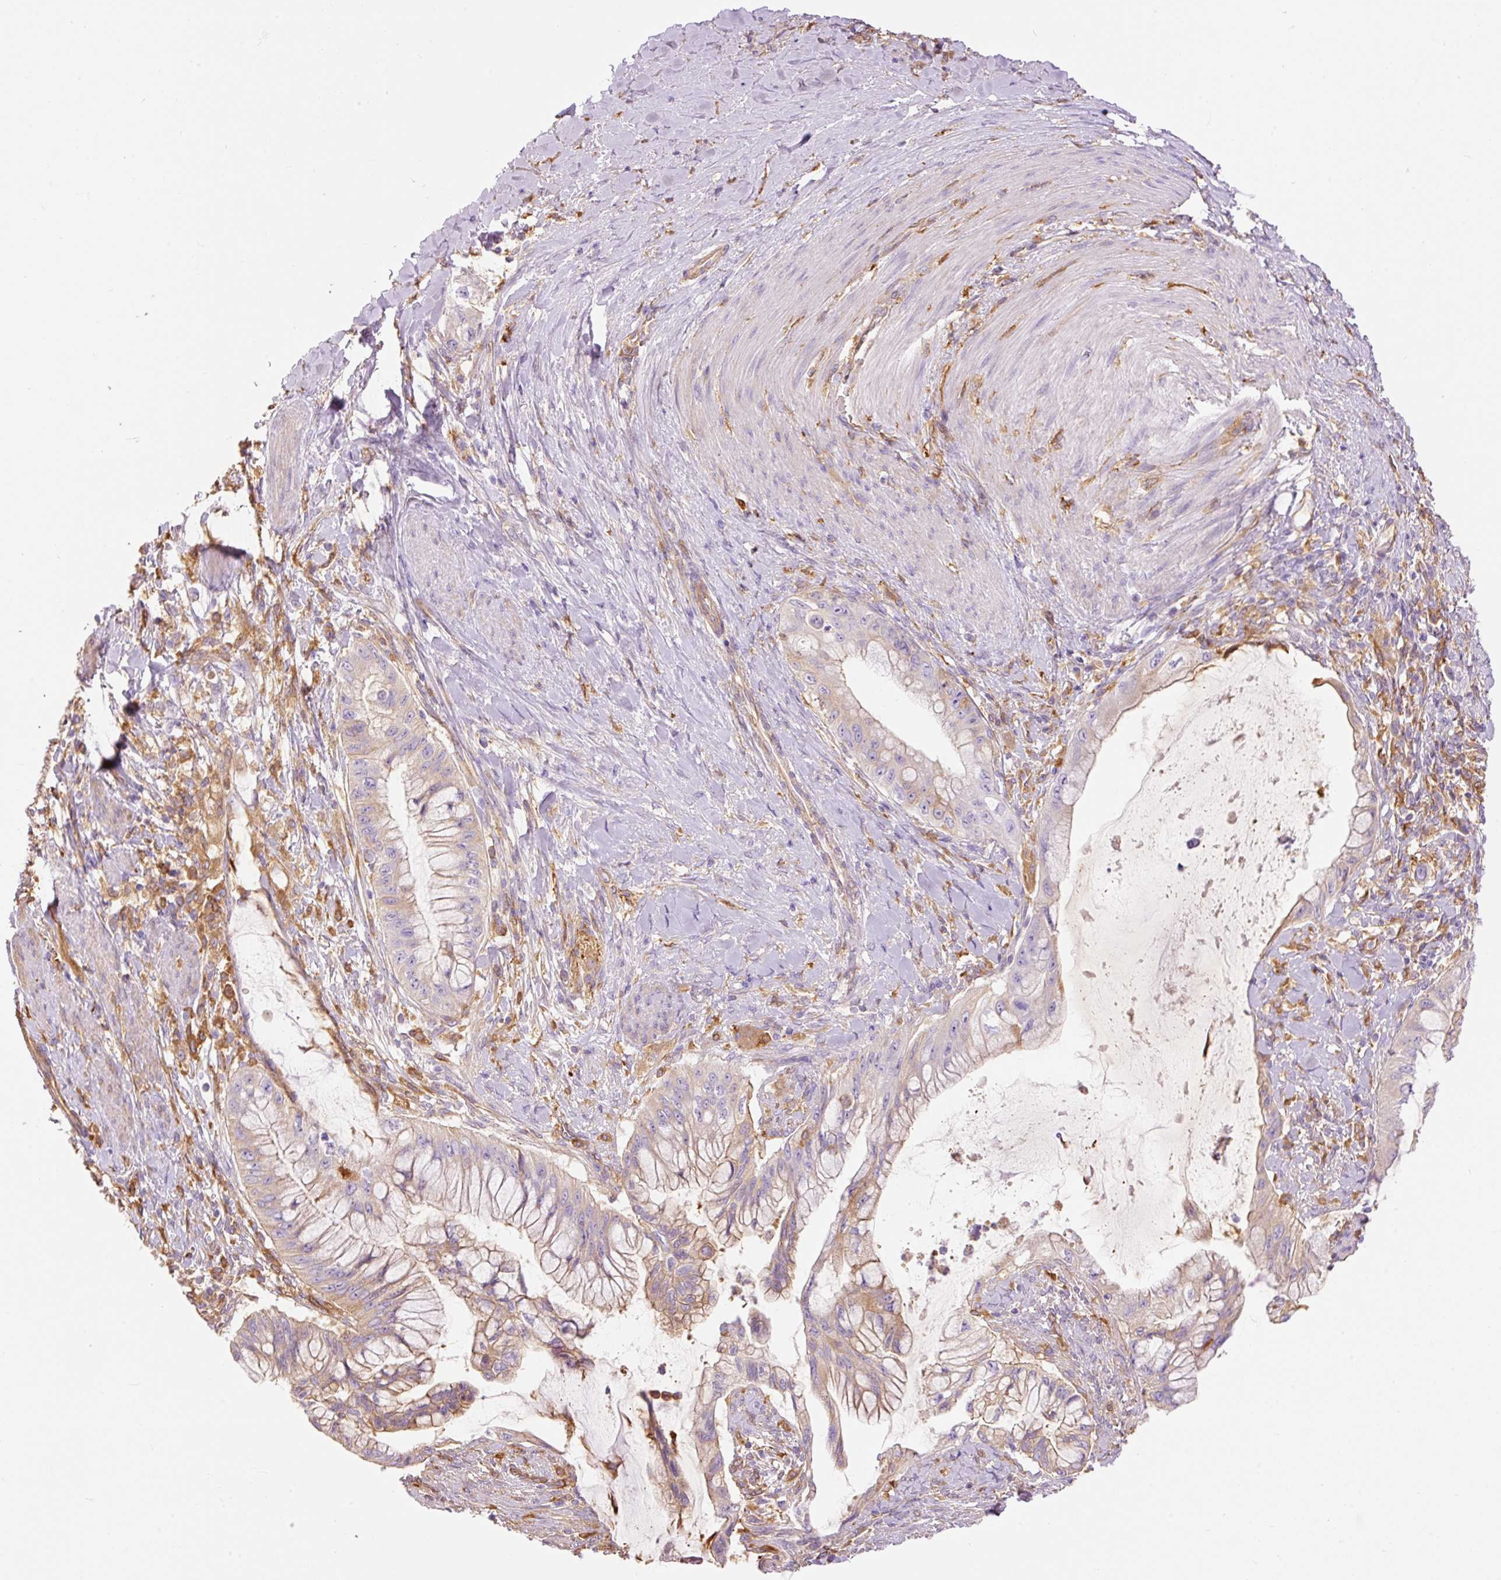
{"staining": {"intensity": "weak", "quantity": "<25%", "location": "cytoplasmic/membranous"}, "tissue": "pancreatic cancer", "cell_type": "Tumor cells", "image_type": "cancer", "snomed": [{"axis": "morphology", "description": "Adenocarcinoma, NOS"}, {"axis": "topography", "description": "Pancreas"}], "caption": "The immunohistochemistry (IHC) image has no significant expression in tumor cells of adenocarcinoma (pancreatic) tissue.", "gene": "IL10RB", "patient": {"sex": "male", "age": 48}}